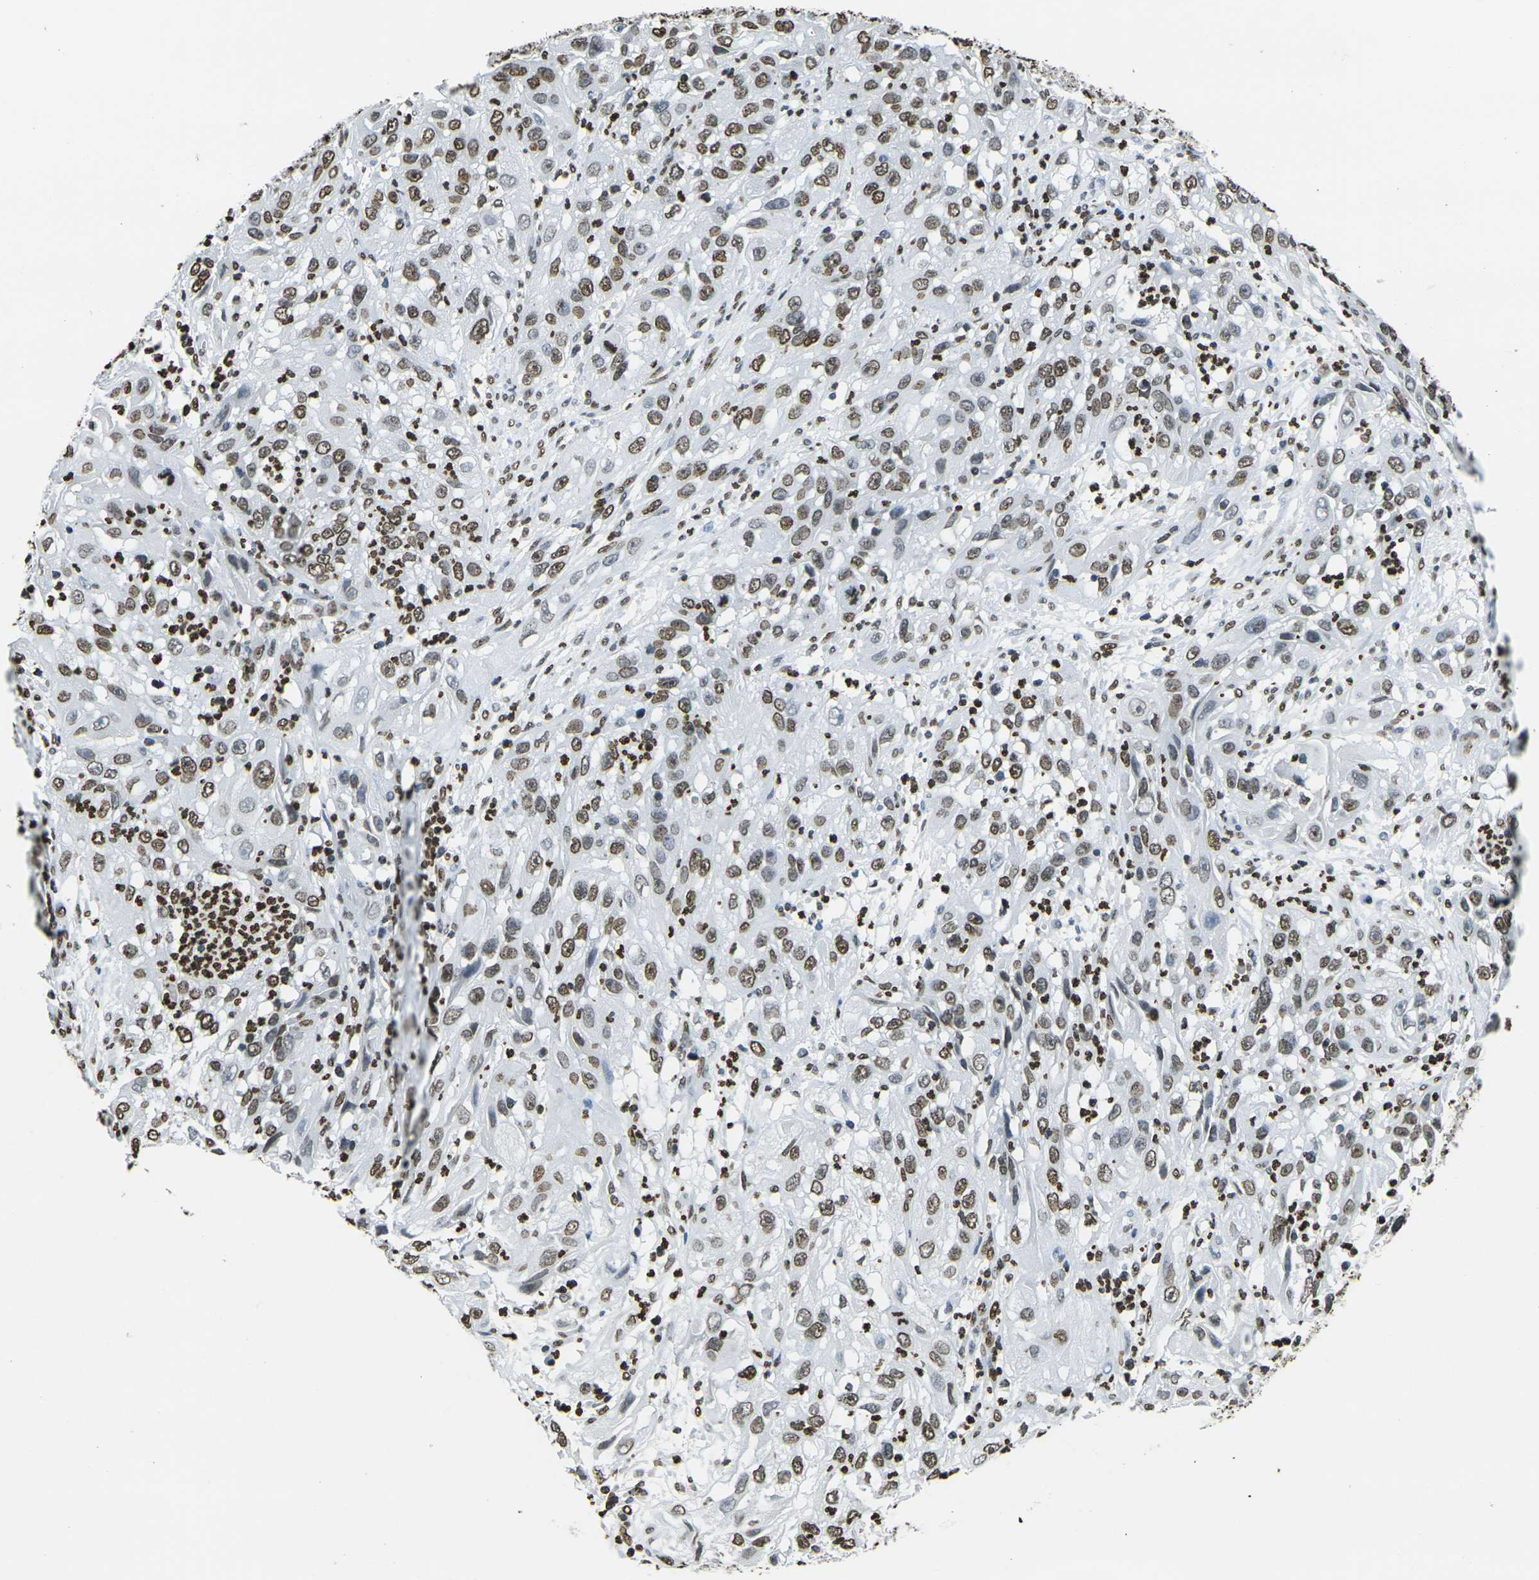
{"staining": {"intensity": "strong", "quantity": ">75%", "location": "nuclear"}, "tissue": "cervical cancer", "cell_type": "Tumor cells", "image_type": "cancer", "snomed": [{"axis": "morphology", "description": "Squamous cell carcinoma, NOS"}, {"axis": "topography", "description": "Cervix"}], "caption": "Immunohistochemical staining of human cervical squamous cell carcinoma displays strong nuclear protein positivity in about >75% of tumor cells. (DAB IHC with brightfield microscopy, high magnification).", "gene": "DRAXIN", "patient": {"sex": "female", "age": 32}}